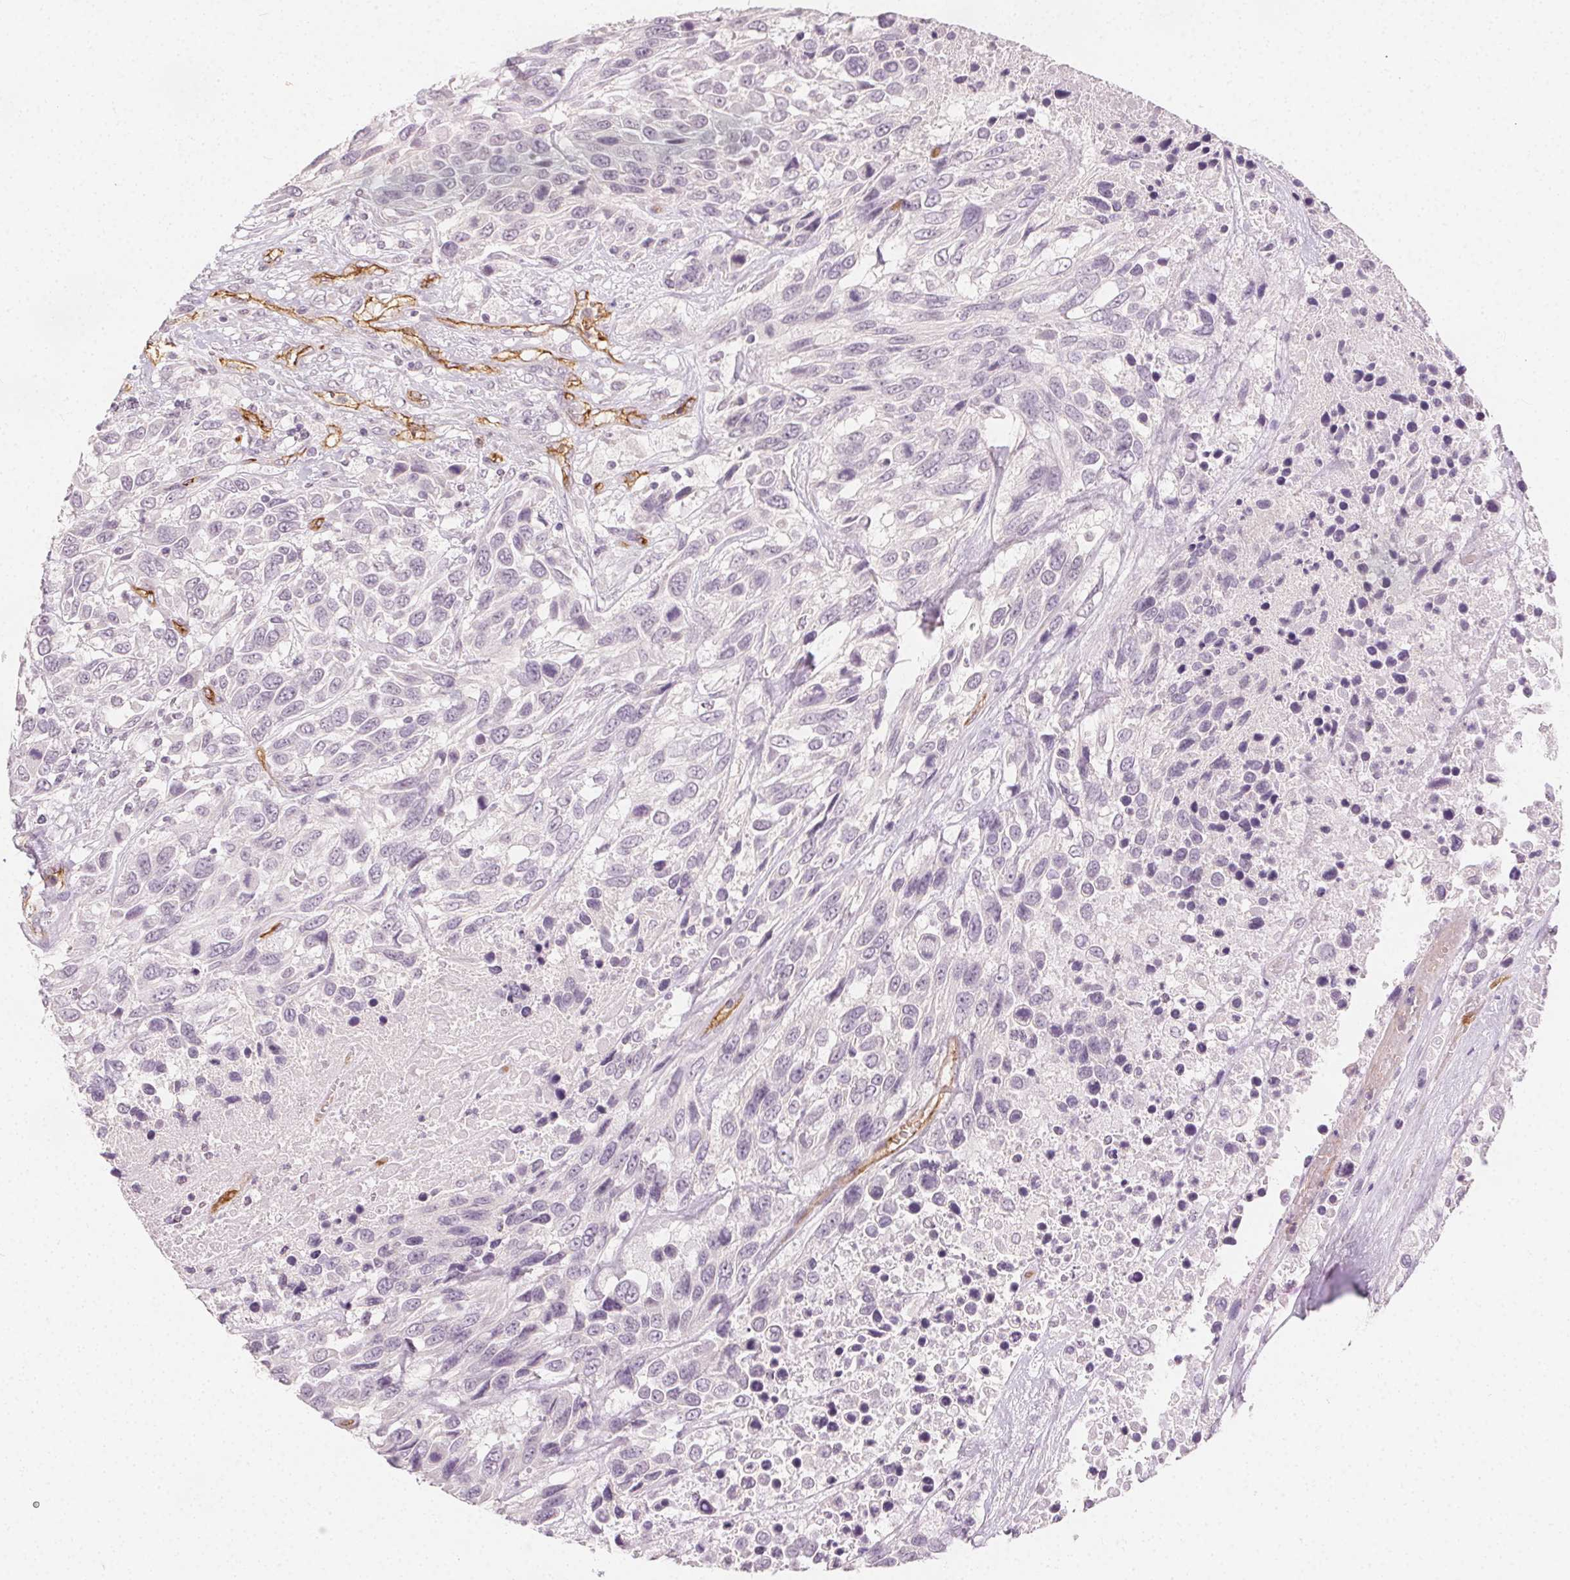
{"staining": {"intensity": "negative", "quantity": "none", "location": "none"}, "tissue": "urothelial cancer", "cell_type": "Tumor cells", "image_type": "cancer", "snomed": [{"axis": "morphology", "description": "Urothelial carcinoma, High grade"}, {"axis": "topography", "description": "Urinary bladder"}], "caption": "There is no significant expression in tumor cells of urothelial cancer.", "gene": "PODXL", "patient": {"sex": "female", "age": 70}}